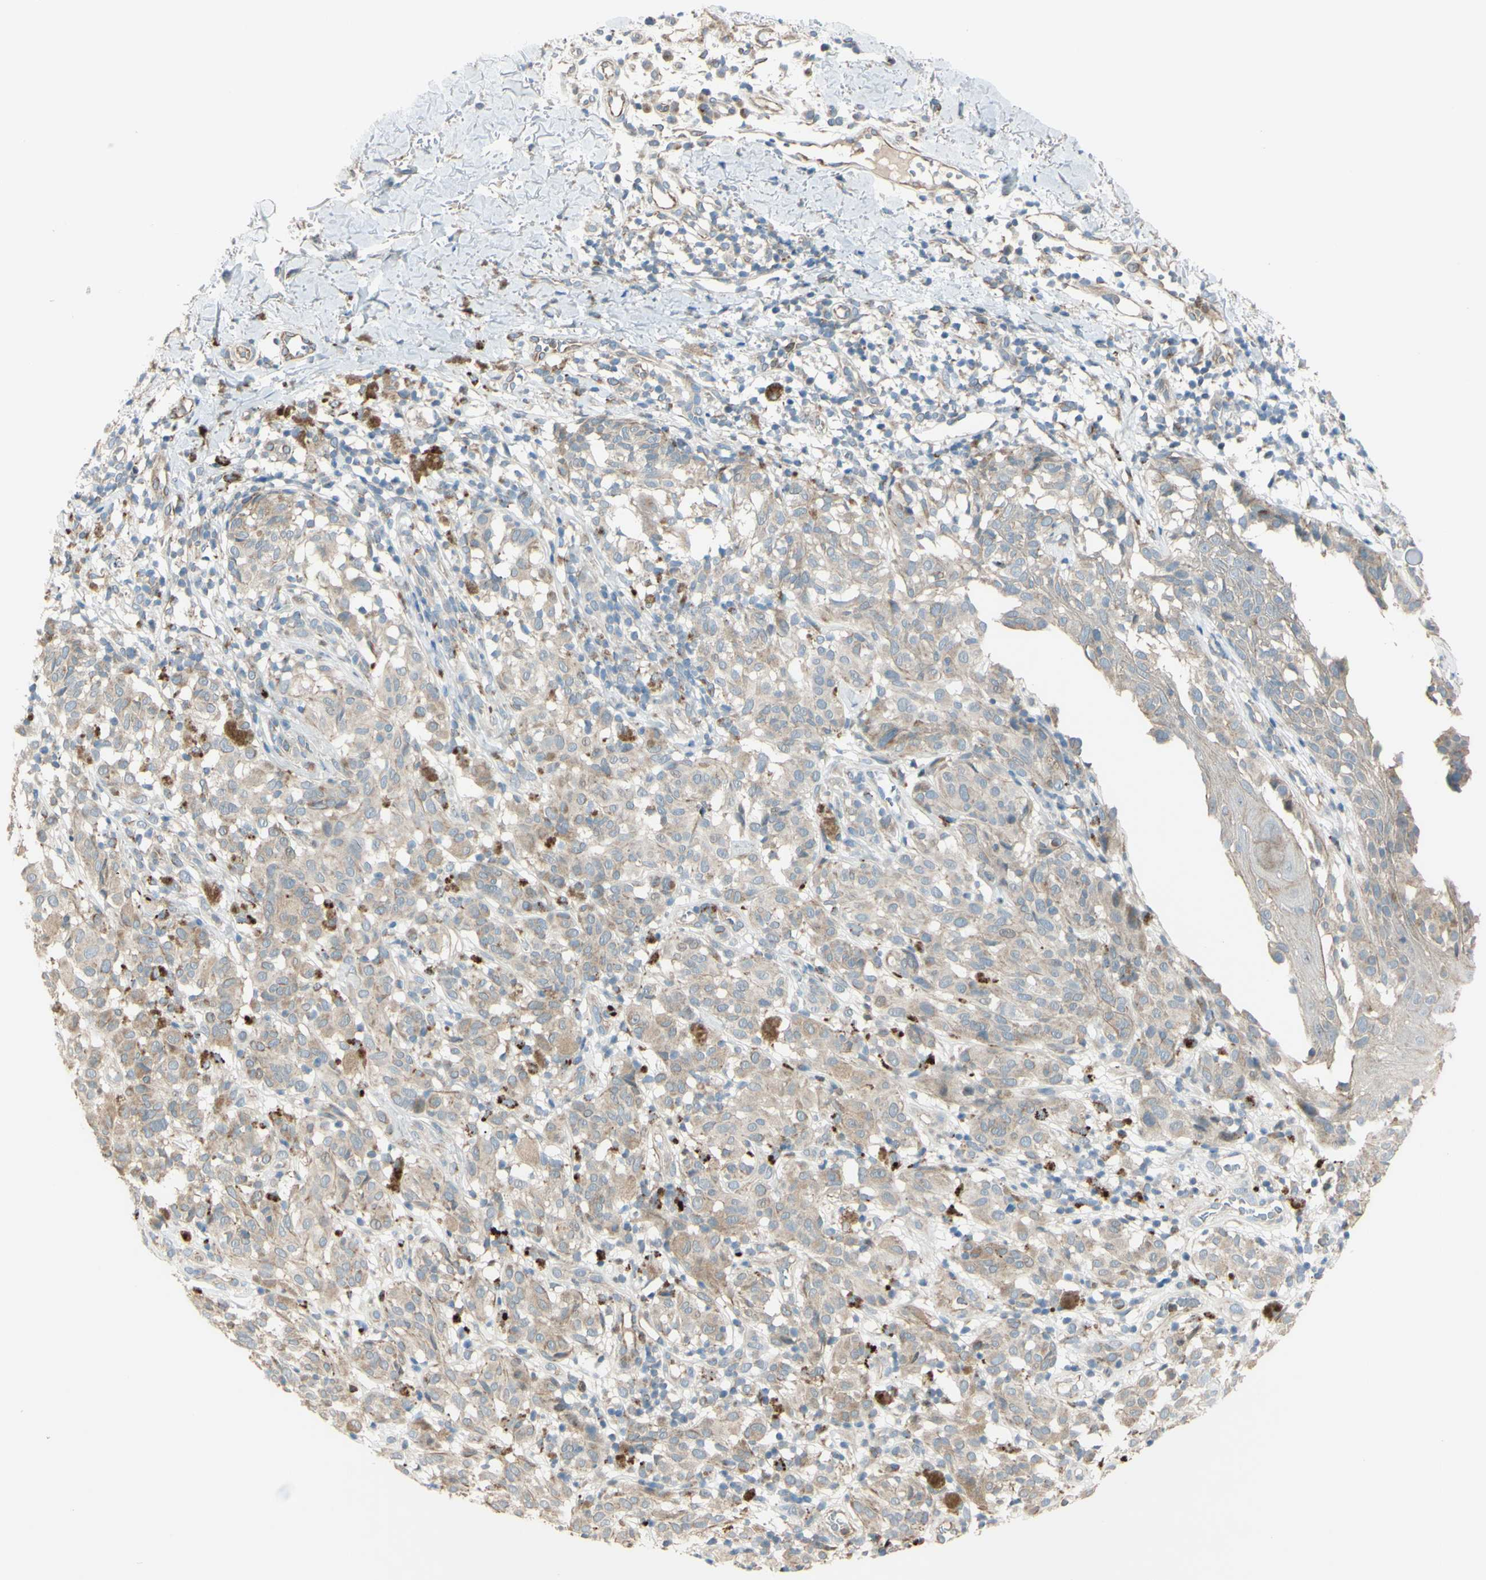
{"staining": {"intensity": "weak", "quantity": ">75%", "location": "cytoplasmic/membranous"}, "tissue": "melanoma", "cell_type": "Tumor cells", "image_type": "cancer", "snomed": [{"axis": "morphology", "description": "Malignant melanoma, NOS"}, {"axis": "topography", "description": "Skin"}], "caption": "Immunohistochemistry staining of malignant melanoma, which displays low levels of weak cytoplasmic/membranous positivity in about >75% of tumor cells indicating weak cytoplasmic/membranous protein staining. The staining was performed using DAB (3,3'-diaminobenzidine) (brown) for protein detection and nuclei were counterstained in hematoxylin (blue).", "gene": "LMTK2", "patient": {"sex": "female", "age": 46}}